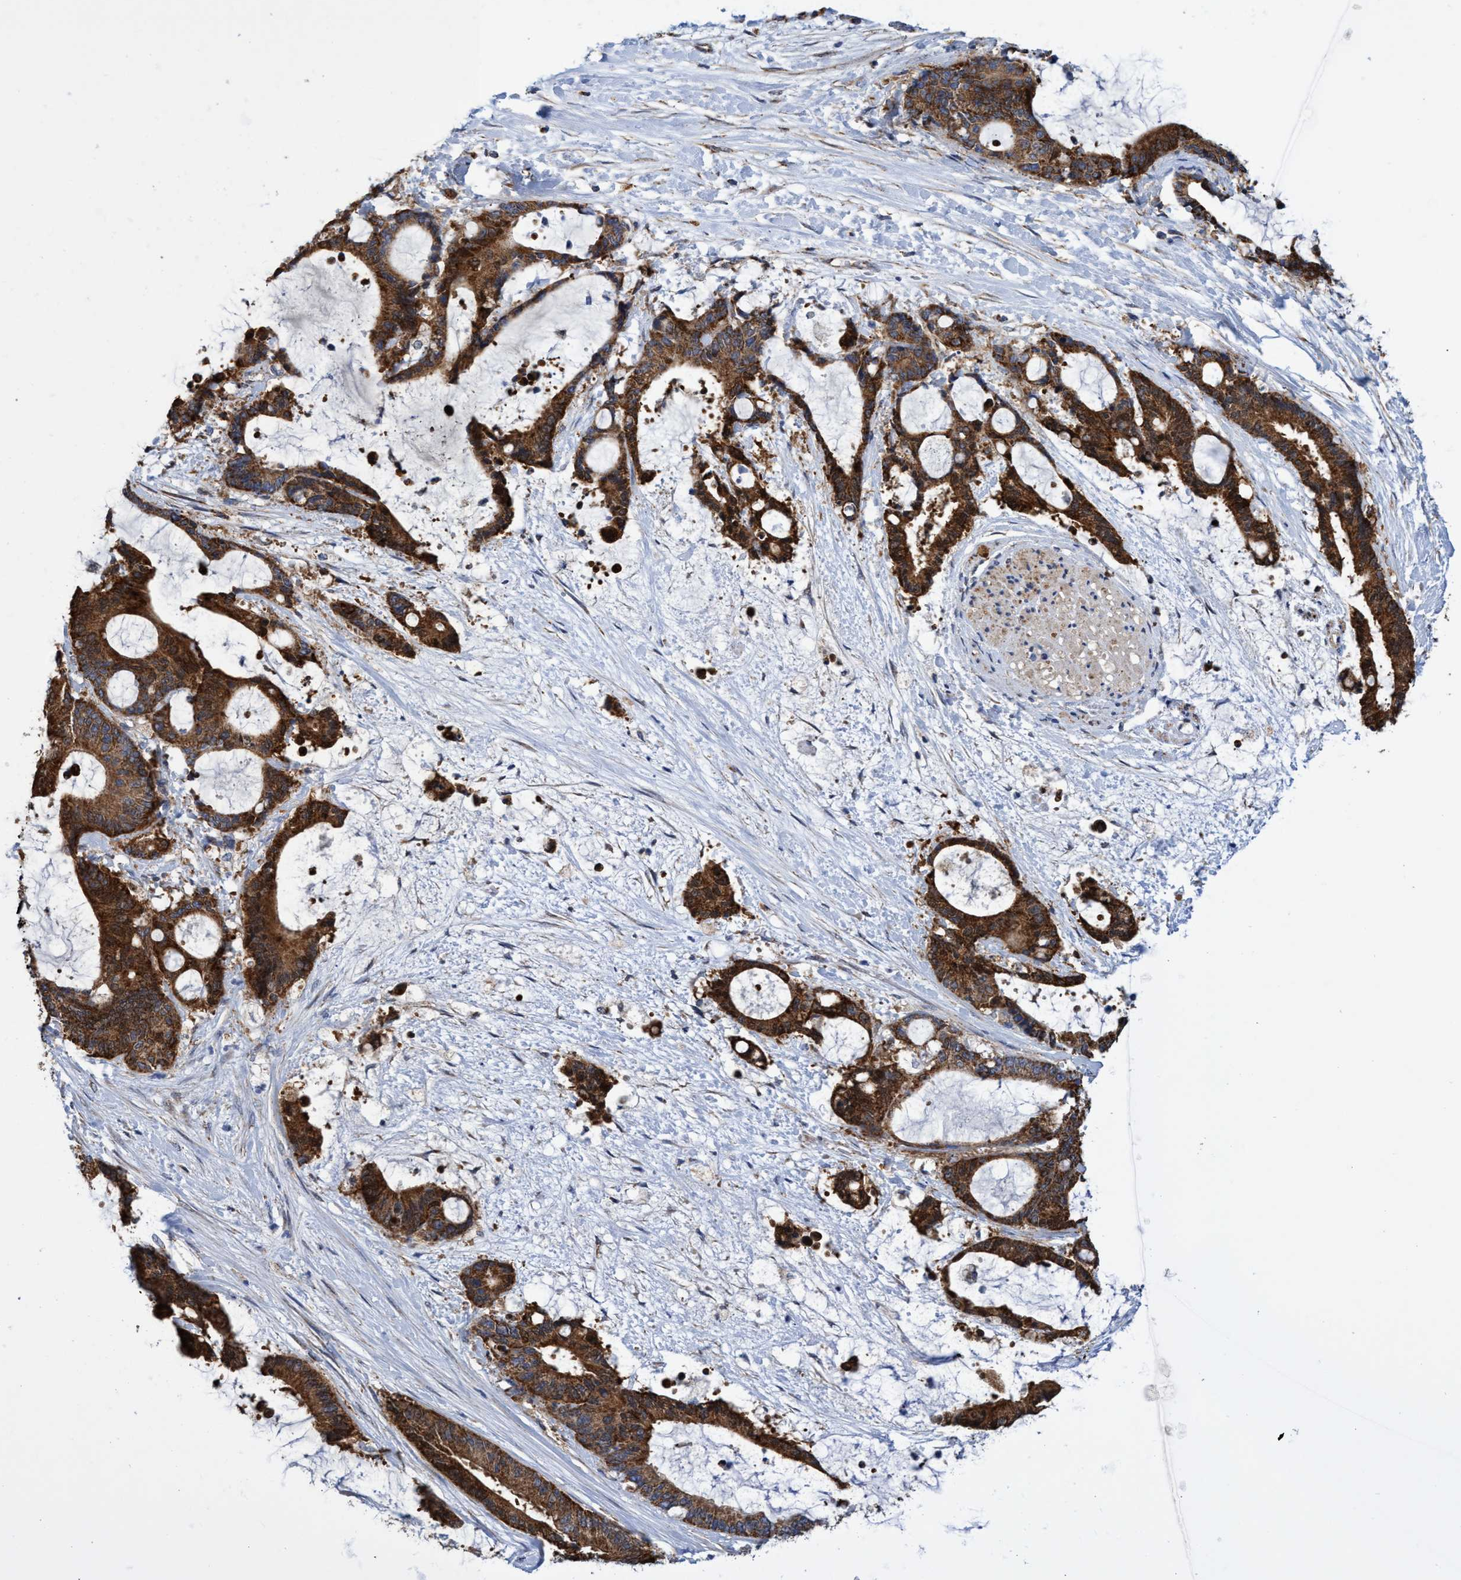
{"staining": {"intensity": "strong", "quantity": ">75%", "location": "cytoplasmic/membranous"}, "tissue": "liver cancer", "cell_type": "Tumor cells", "image_type": "cancer", "snomed": [{"axis": "morphology", "description": "Normal tissue, NOS"}, {"axis": "morphology", "description": "Cholangiocarcinoma"}, {"axis": "topography", "description": "Liver"}, {"axis": "topography", "description": "Peripheral nerve tissue"}], "caption": "Cholangiocarcinoma (liver) was stained to show a protein in brown. There is high levels of strong cytoplasmic/membranous staining in approximately >75% of tumor cells.", "gene": "CRYZ", "patient": {"sex": "female", "age": 73}}